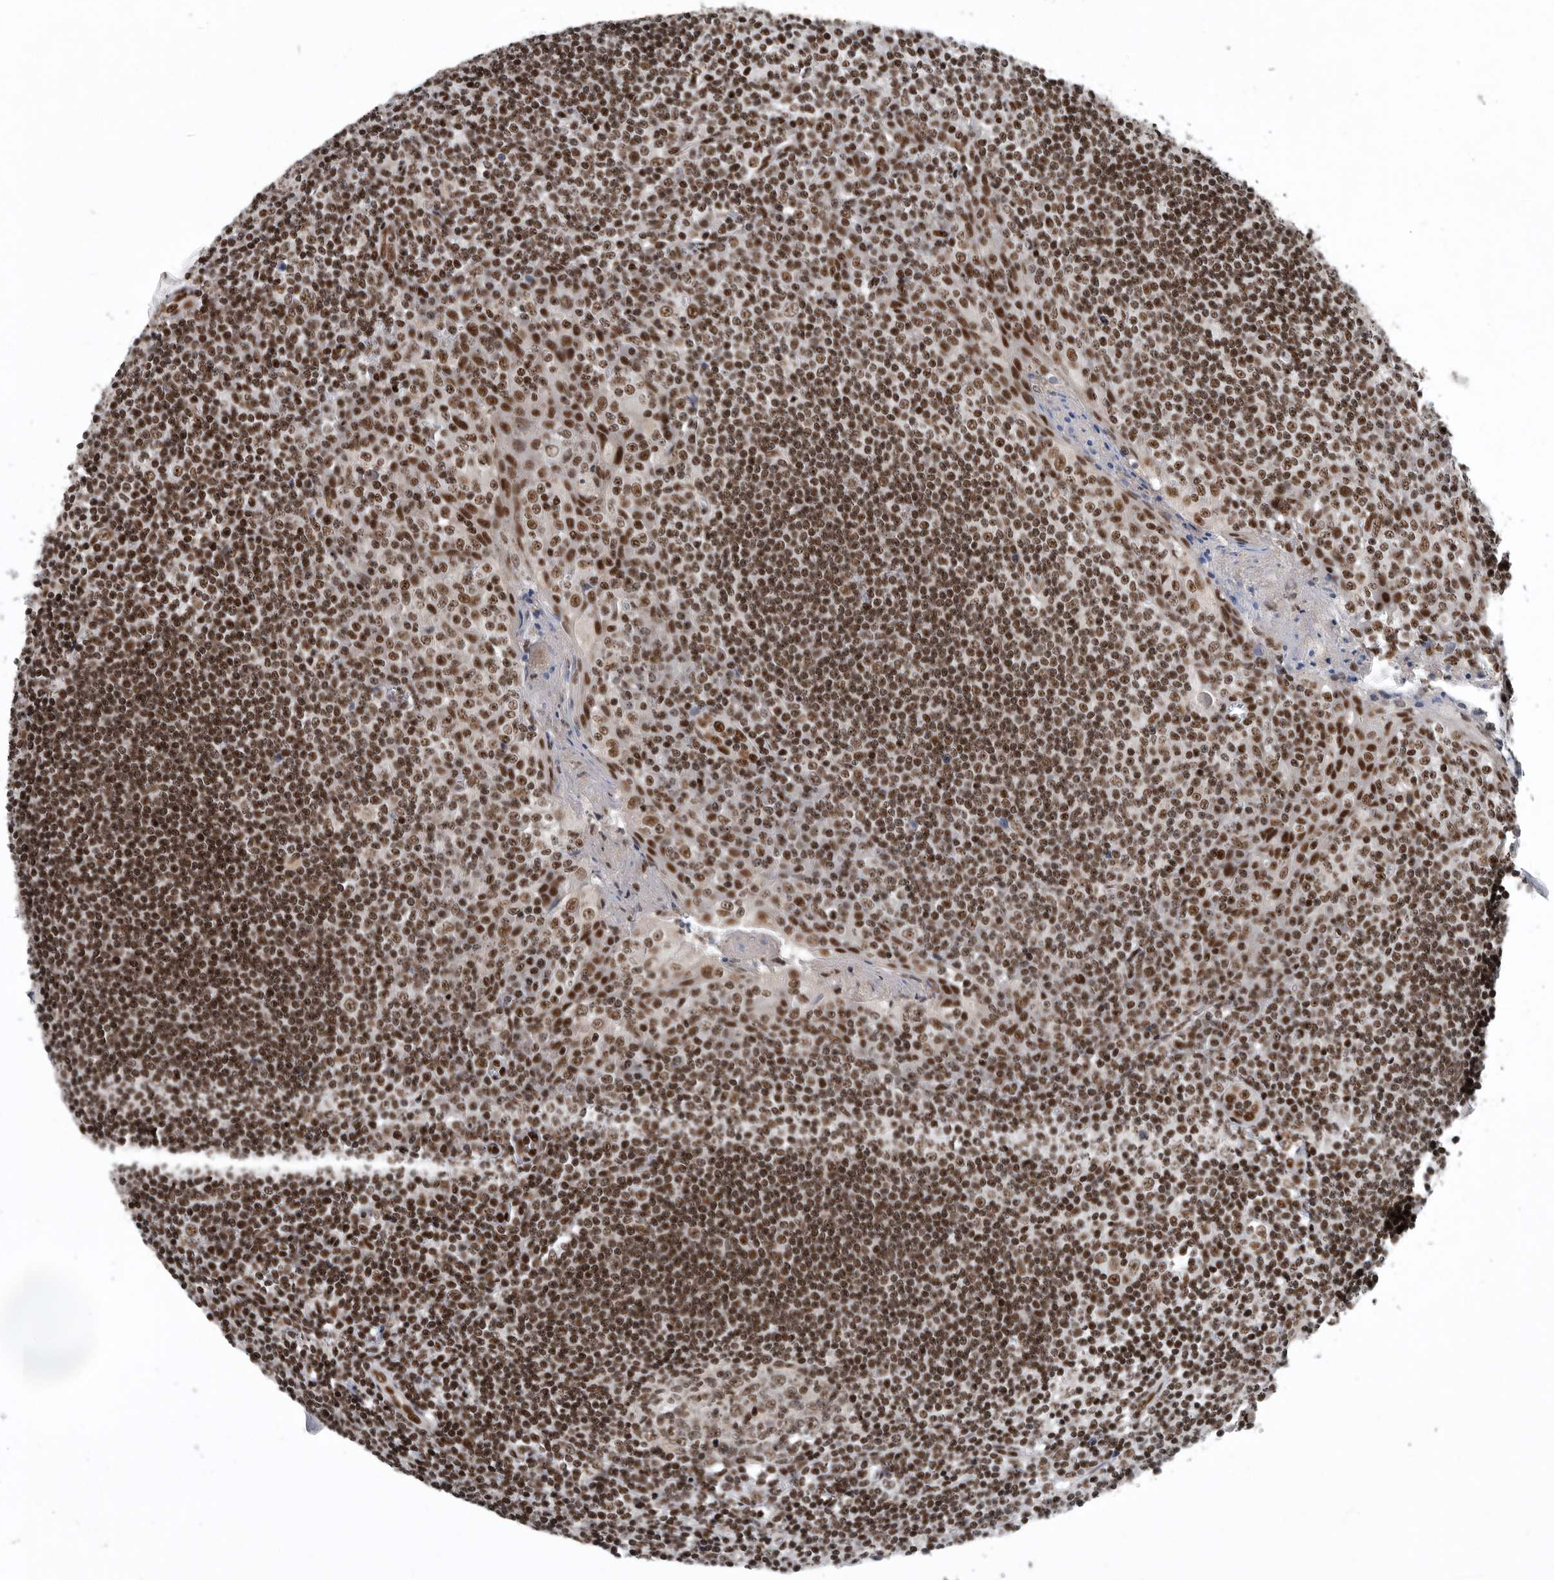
{"staining": {"intensity": "strong", "quantity": ">75%", "location": "nuclear"}, "tissue": "tonsil", "cell_type": "Germinal center cells", "image_type": "normal", "snomed": [{"axis": "morphology", "description": "Normal tissue, NOS"}, {"axis": "topography", "description": "Tonsil"}], "caption": "Tonsil stained with a brown dye displays strong nuclear positive staining in about >75% of germinal center cells.", "gene": "SENP7", "patient": {"sex": "male", "age": 27}}